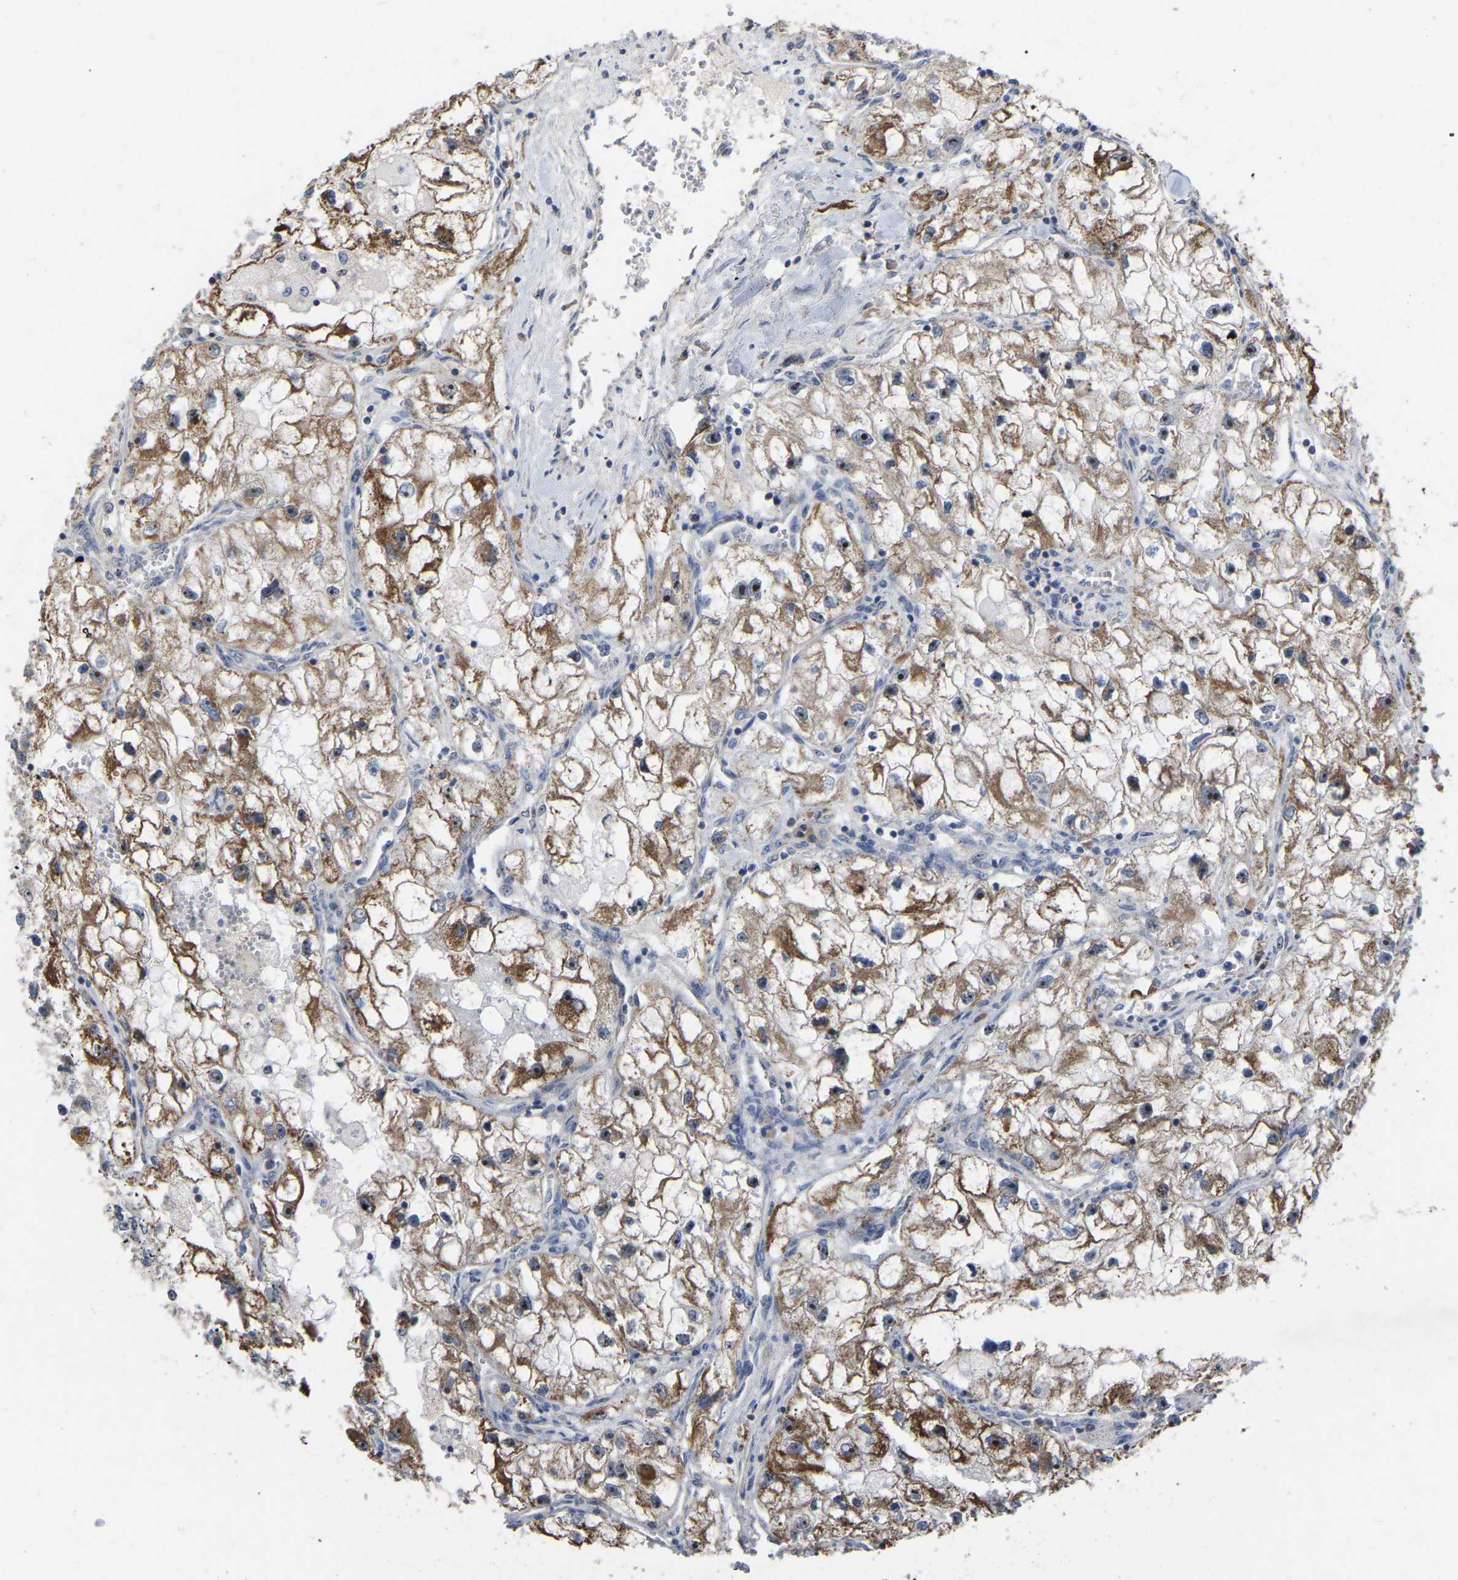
{"staining": {"intensity": "moderate", "quantity": ">75%", "location": "cytoplasmic/membranous,nuclear"}, "tissue": "renal cancer", "cell_type": "Tumor cells", "image_type": "cancer", "snomed": [{"axis": "morphology", "description": "Adenocarcinoma, NOS"}, {"axis": "topography", "description": "Kidney"}], "caption": "Immunohistochemistry (IHC) of human adenocarcinoma (renal) shows medium levels of moderate cytoplasmic/membranous and nuclear staining in about >75% of tumor cells.", "gene": "NOP53", "patient": {"sex": "female", "age": 70}}